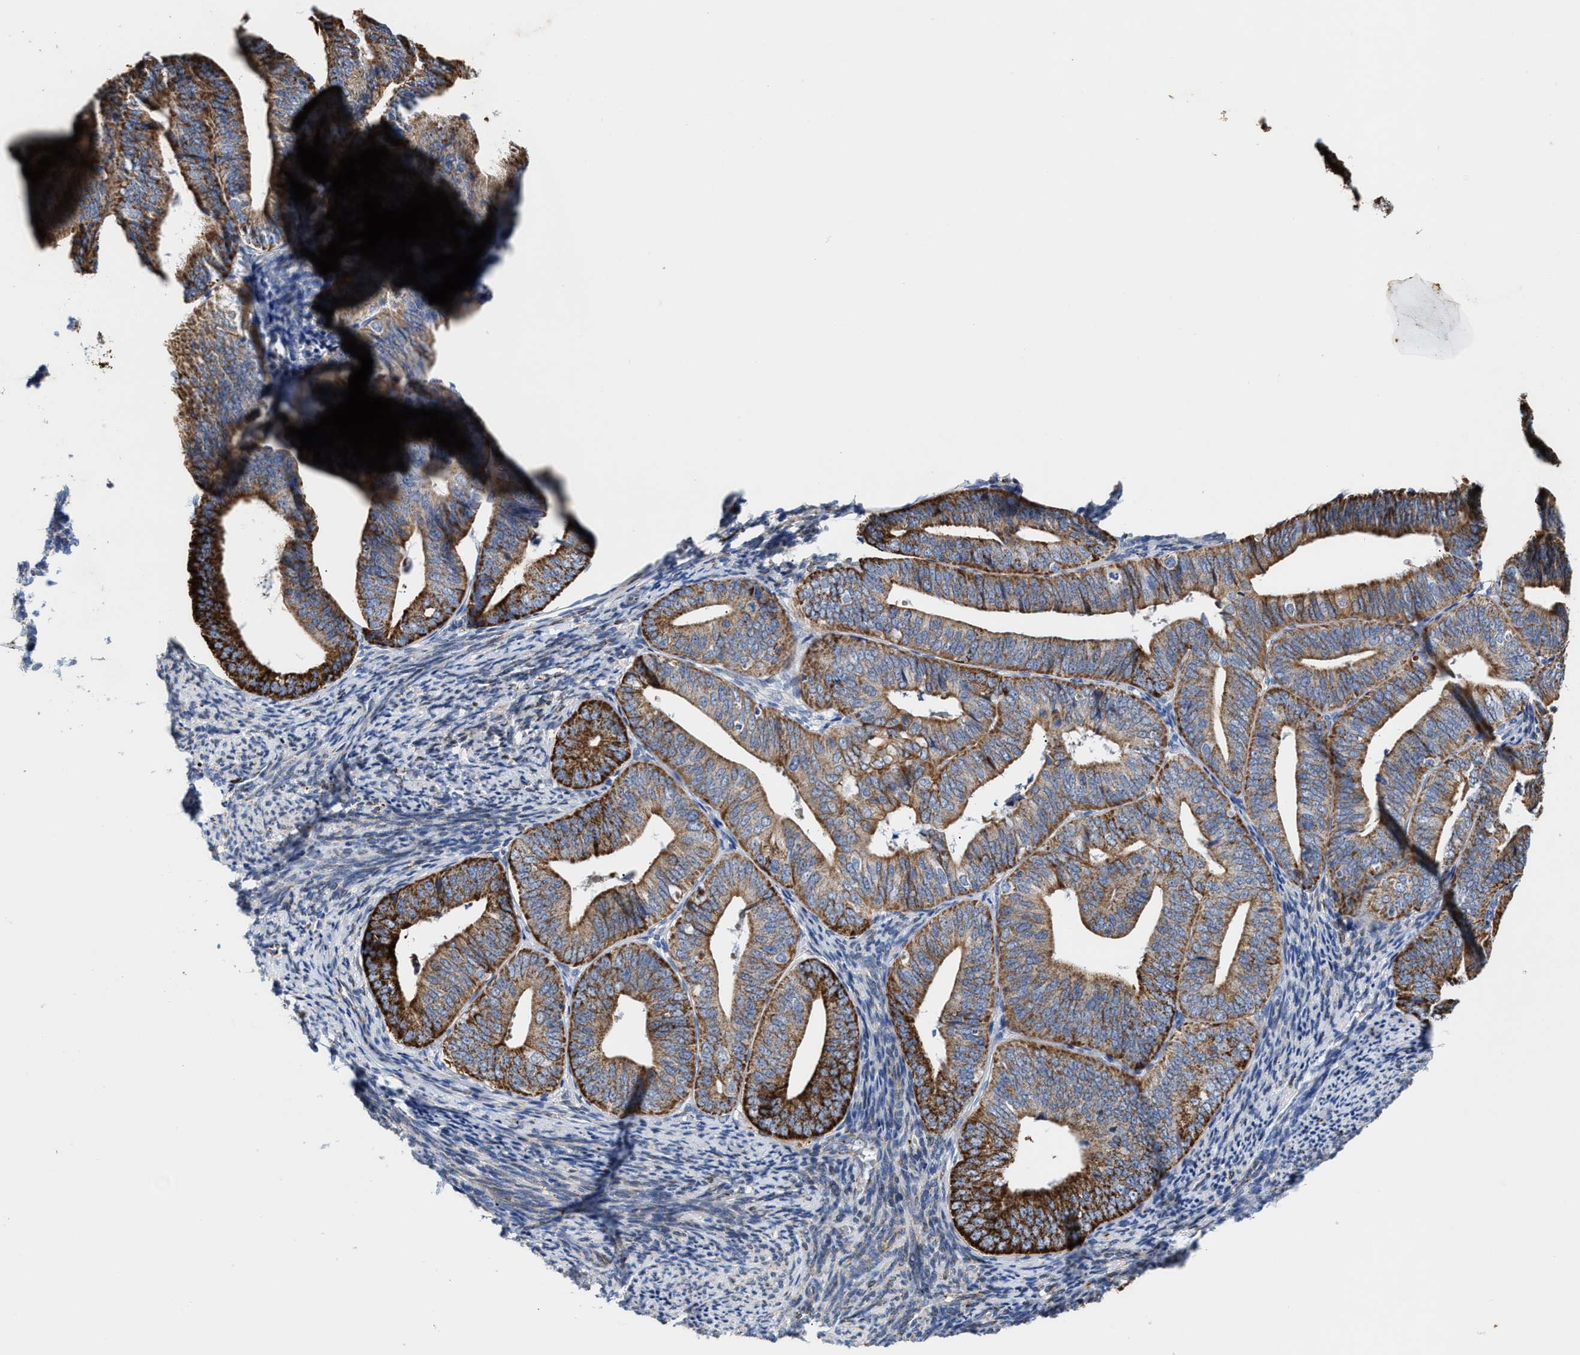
{"staining": {"intensity": "strong", "quantity": "25%-75%", "location": "cytoplasmic/membranous"}, "tissue": "endometrial cancer", "cell_type": "Tumor cells", "image_type": "cancer", "snomed": [{"axis": "morphology", "description": "Adenocarcinoma, NOS"}, {"axis": "topography", "description": "Endometrium"}], "caption": "Endometrial cancer (adenocarcinoma) stained for a protein reveals strong cytoplasmic/membranous positivity in tumor cells.", "gene": "JAG1", "patient": {"sex": "female", "age": 63}}